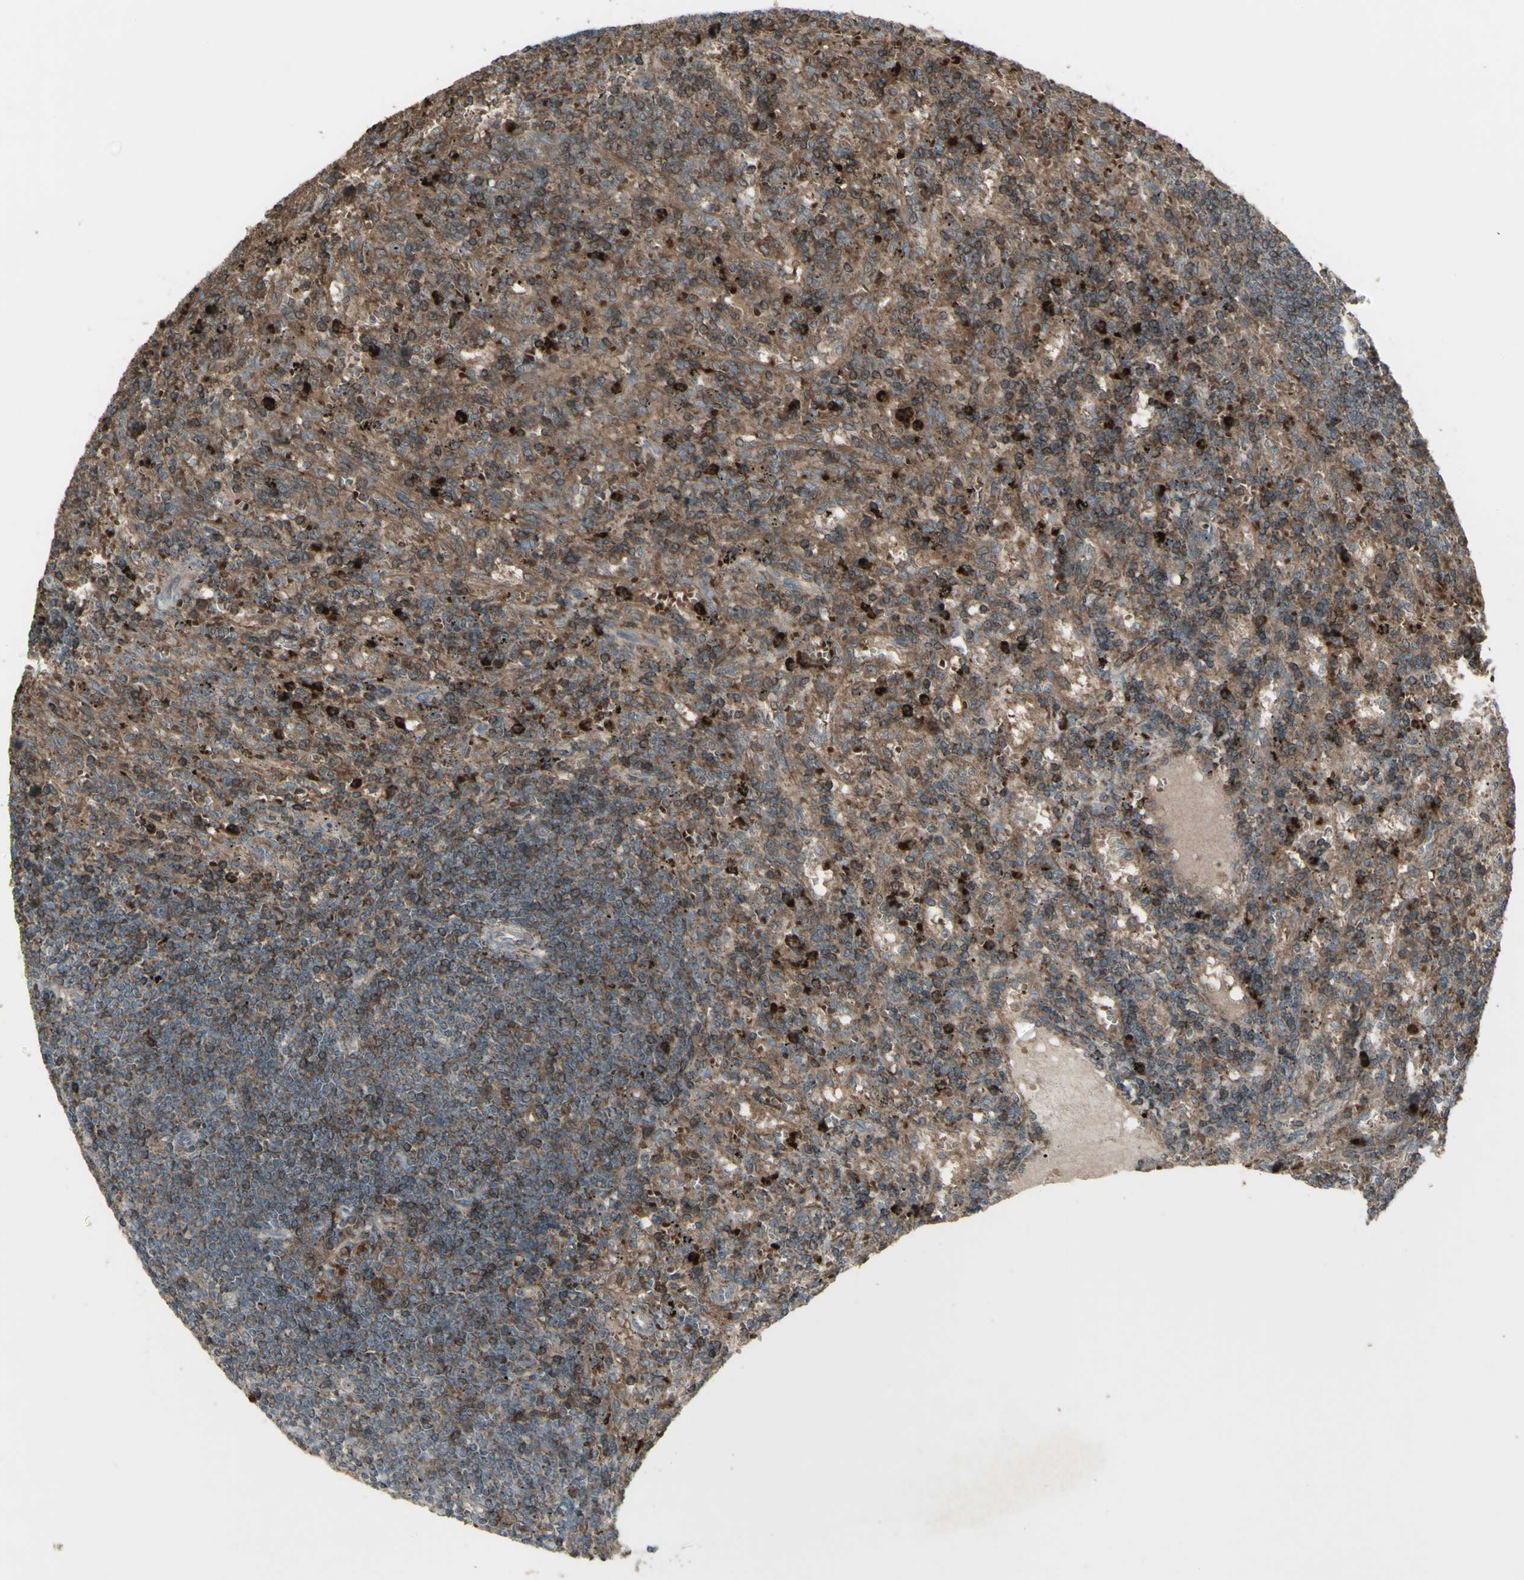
{"staining": {"intensity": "strong", "quantity": "<25%", "location": "cytoplasmic/membranous"}, "tissue": "lymphoma", "cell_type": "Tumor cells", "image_type": "cancer", "snomed": [{"axis": "morphology", "description": "Malignant lymphoma, non-Hodgkin's type, Low grade"}, {"axis": "topography", "description": "Spleen"}], "caption": "There is medium levels of strong cytoplasmic/membranous staining in tumor cells of lymphoma, as demonstrated by immunohistochemical staining (brown color).", "gene": "SHC1", "patient": {"sex": "male", "age": 76}}